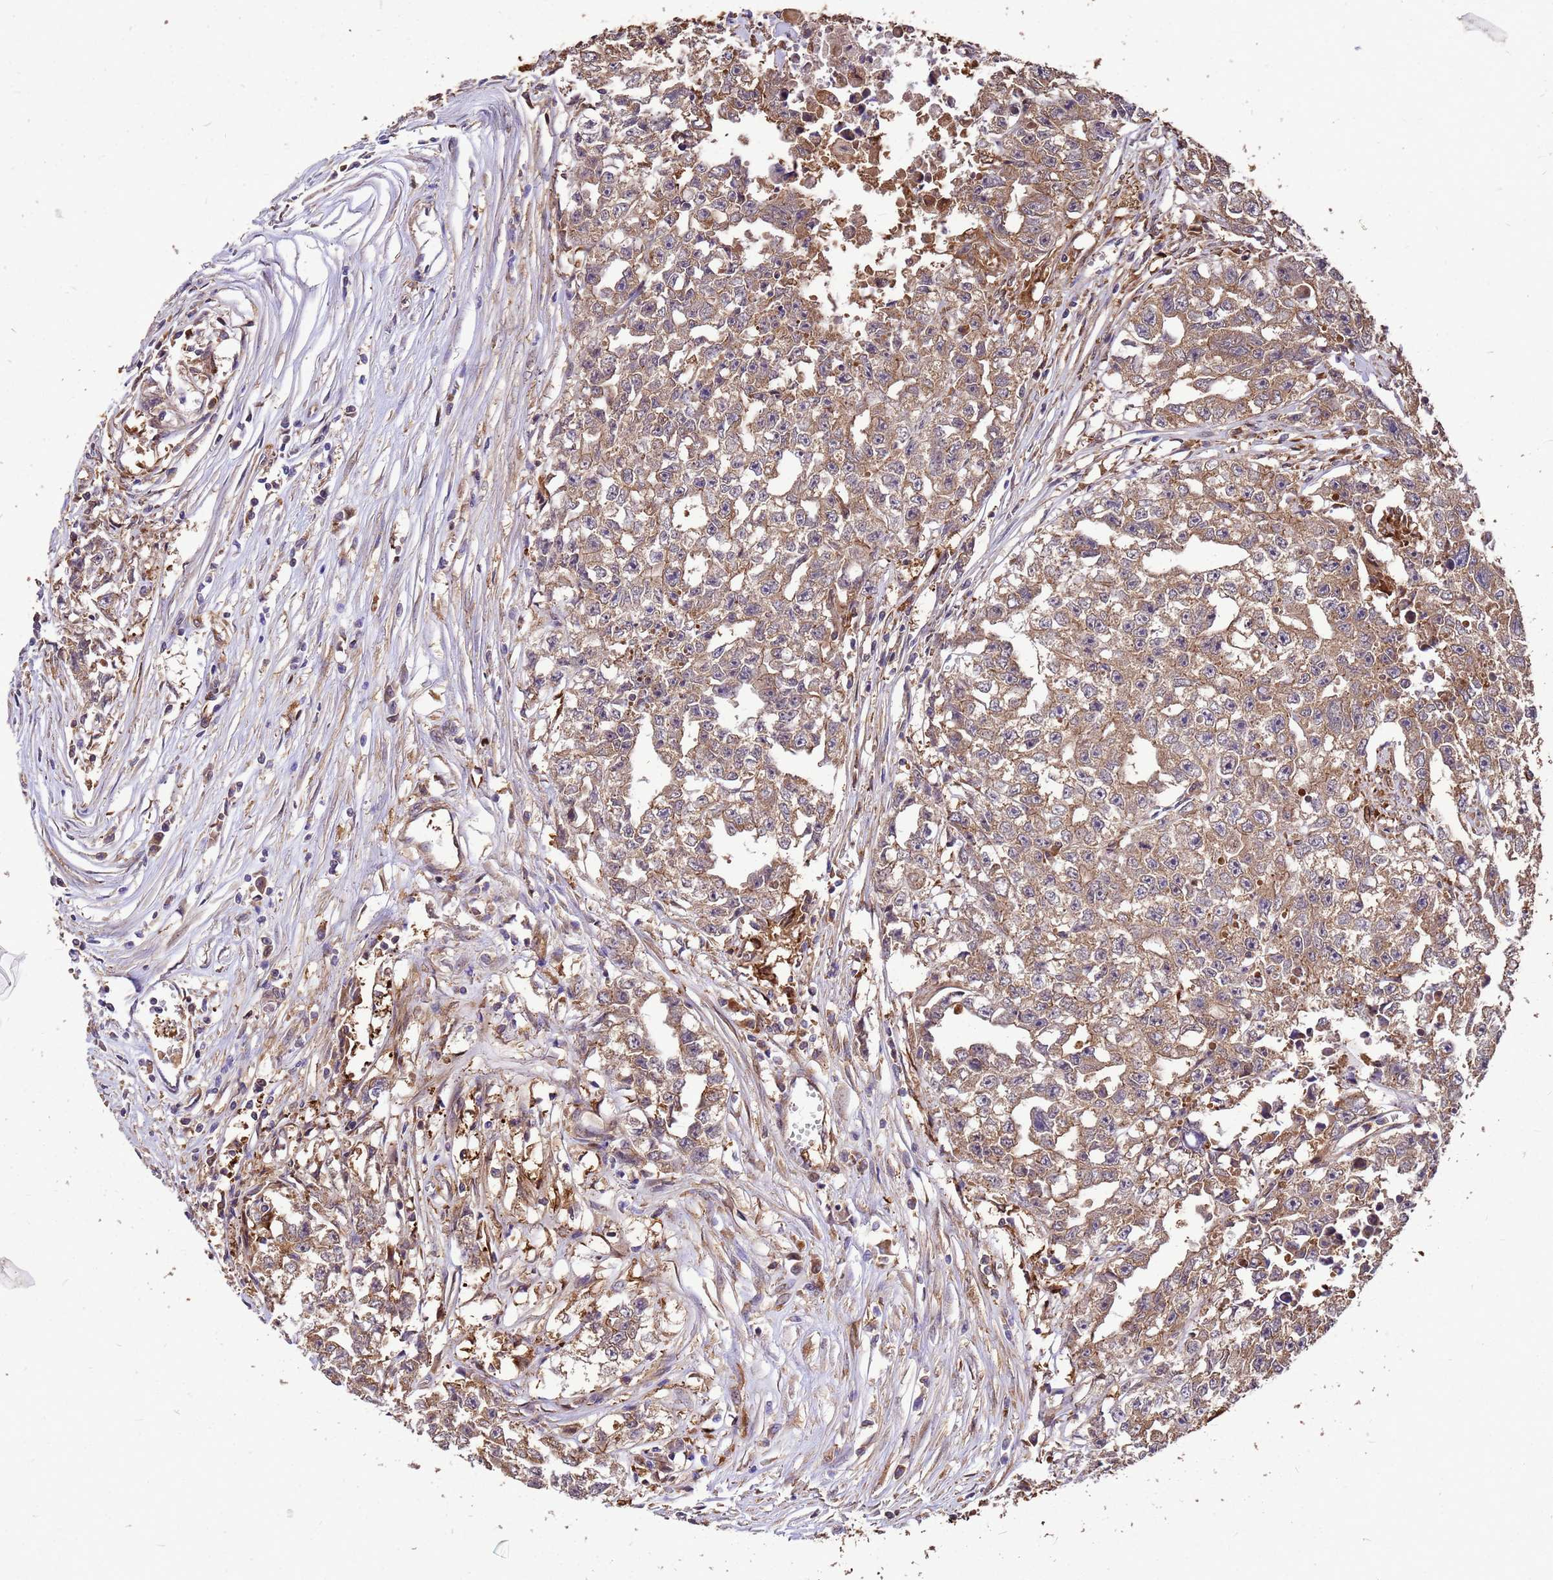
{"staining": {"intensity": "moderate", "quantity": ">75%", "location": "cytoplasmic/membranous"}, "tissue": "testis cancer", "cell_type": "Tumor cells", "image_type": "cancer", "snomed": [{"axis": "morphology", "description": "Seminoma, NOS"}, {"axis": "morphology", "description": "Carcinoma, Embryonal, NOS"}, {"axis": "topography", "description": "Testis"}], "caption": "A brown stain shows moderate cytoplasmic/membranous expression of a protein in human testis cancer tumor cells.", "gene": "ZNF618", "patient": {"sex": "male", "age": 43}}